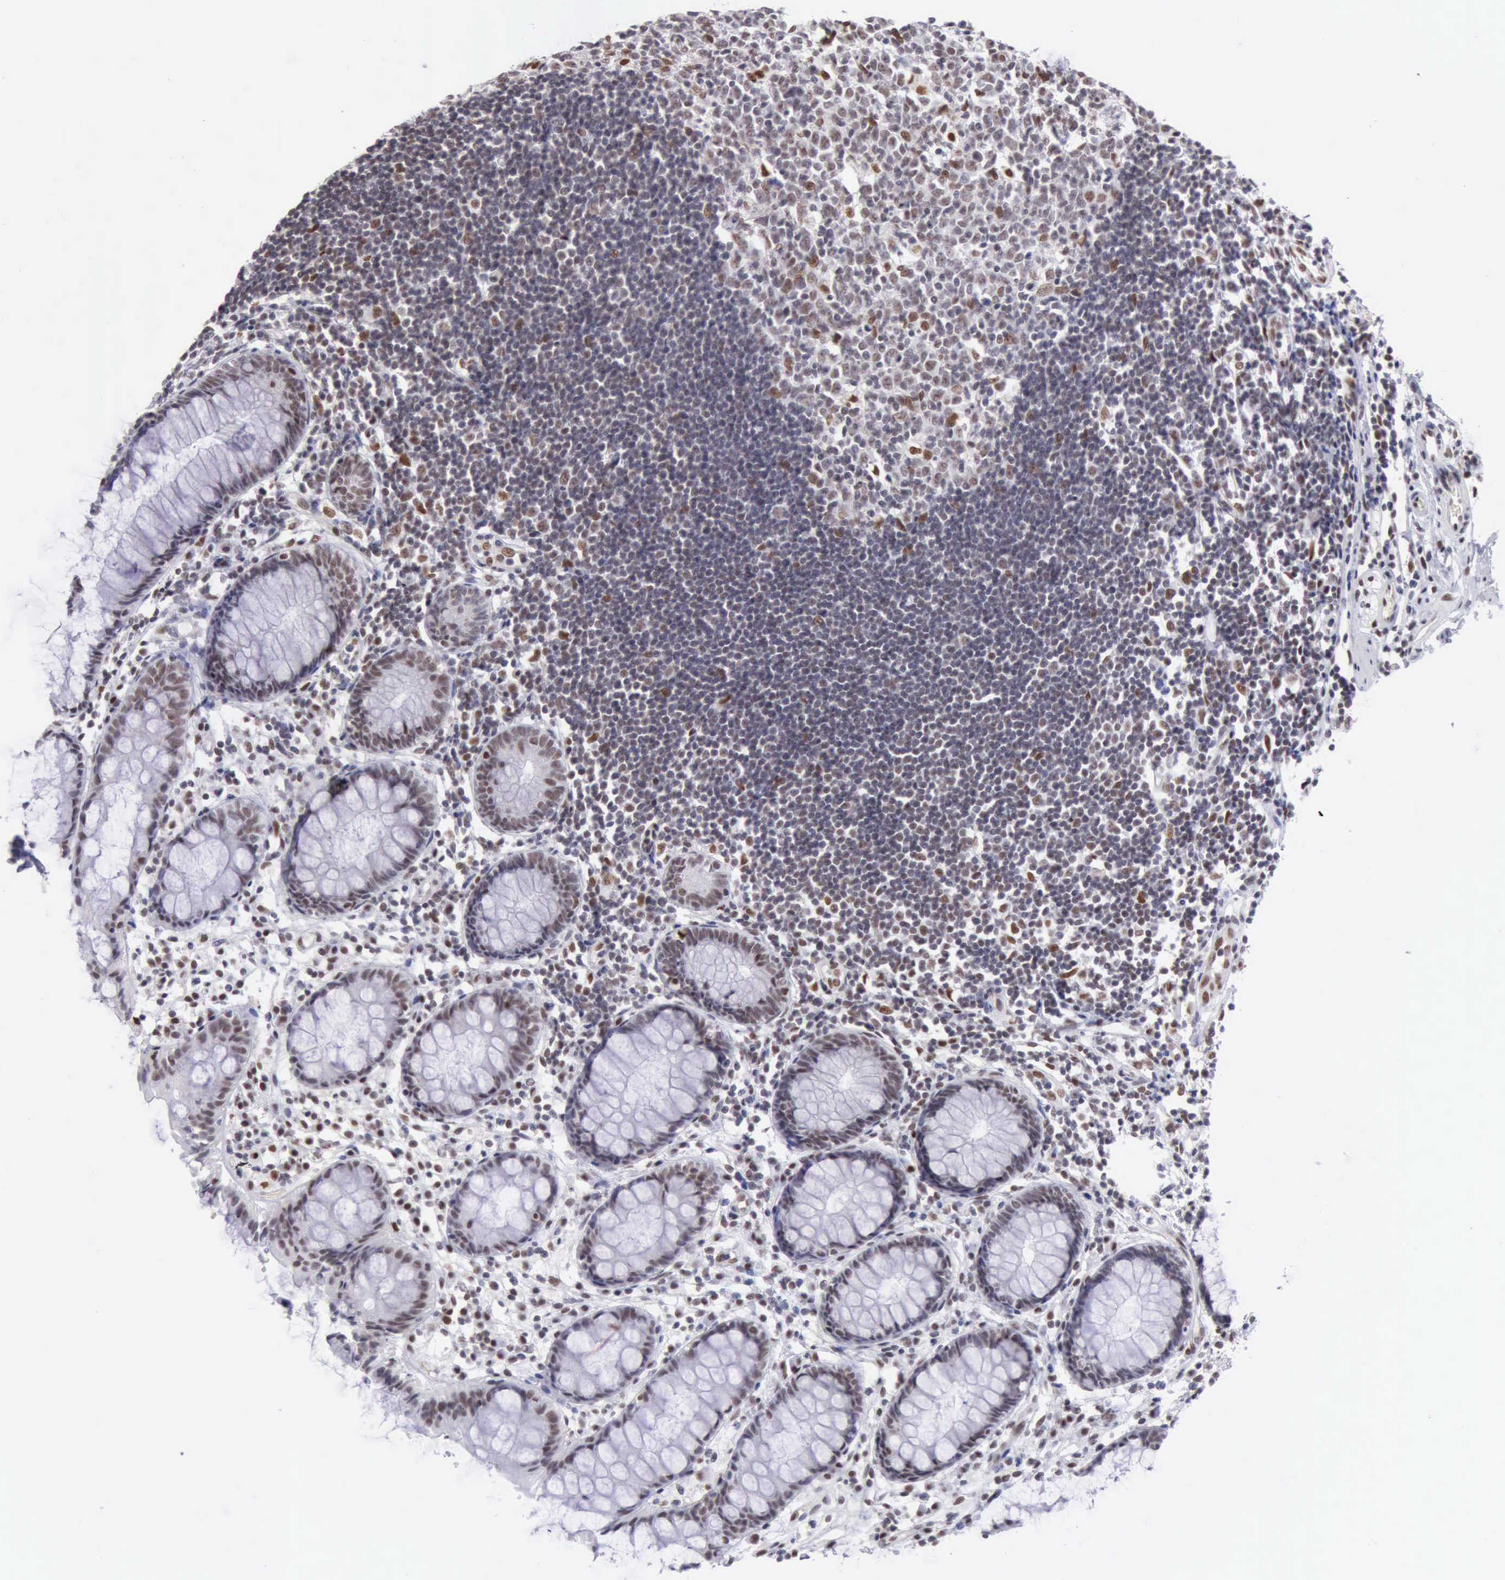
{"staining": {"intensity": "weak", "quantity": "25%-75%", "location": "nuclear"}, "tissue": "rectum", "cell_type": "Glandular cells", "image_type": "normal", "snomed": [{"axis": "morphology", "description": "Normal tissue, NOS"}, {"axis": "topography", "description": "Rectum"}], "caption": "Immunohistochemistry staining of unremarkable rectum, which exhibits low levels of weak nuclear staining in about 25%-75% of glandular cells indicating weak nuclear protein staining. The staining was performed using DAB (3,3'-diaminobenzidine) (brown) for protein detection and nuclei were counterstained in hematoxylin (blue).", "gene": "ERCC4", "patient": {"sex": "female", "age": 66}}